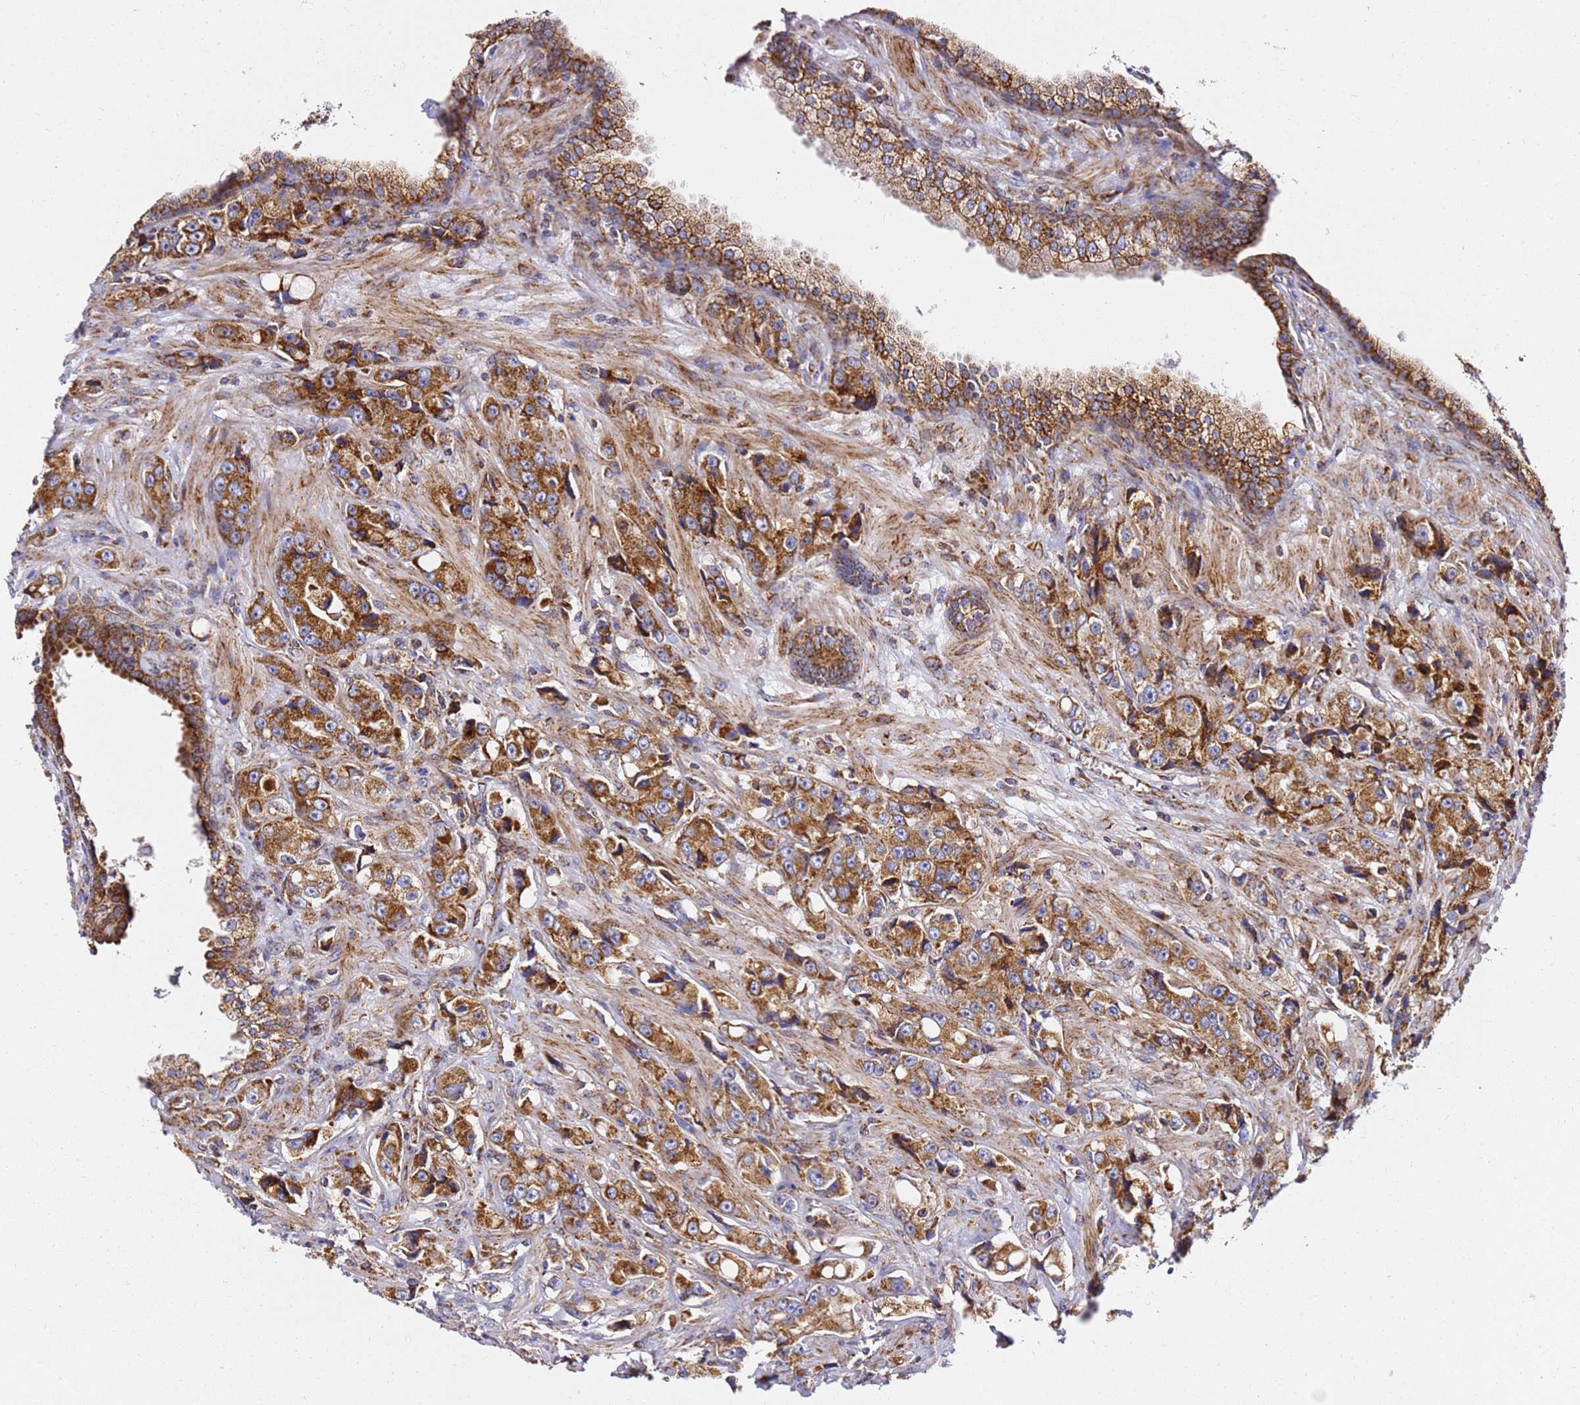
{"staining": {"intensity": "strong", "quantity": ">75%", "location": "cytoplasmic/membranous"}, "tissue": "prostate cancer", "cell_type": "Tumor cells", "image_type": "cancer", "snomed": [{"axis": "morphology", "description": "Adenocarcinoma, High grade"}, {"axis": "topography", "description": "Prostate"}], "caption": "A micrograph of human prostate cancer (adenocarcinoma (high-grade)) stained for a protein reveals strong cytoplasmic/membranous brown staining in tumor cells.", "gene": "NDUFA3", "patient": {"sex": "male", "age": 74}}